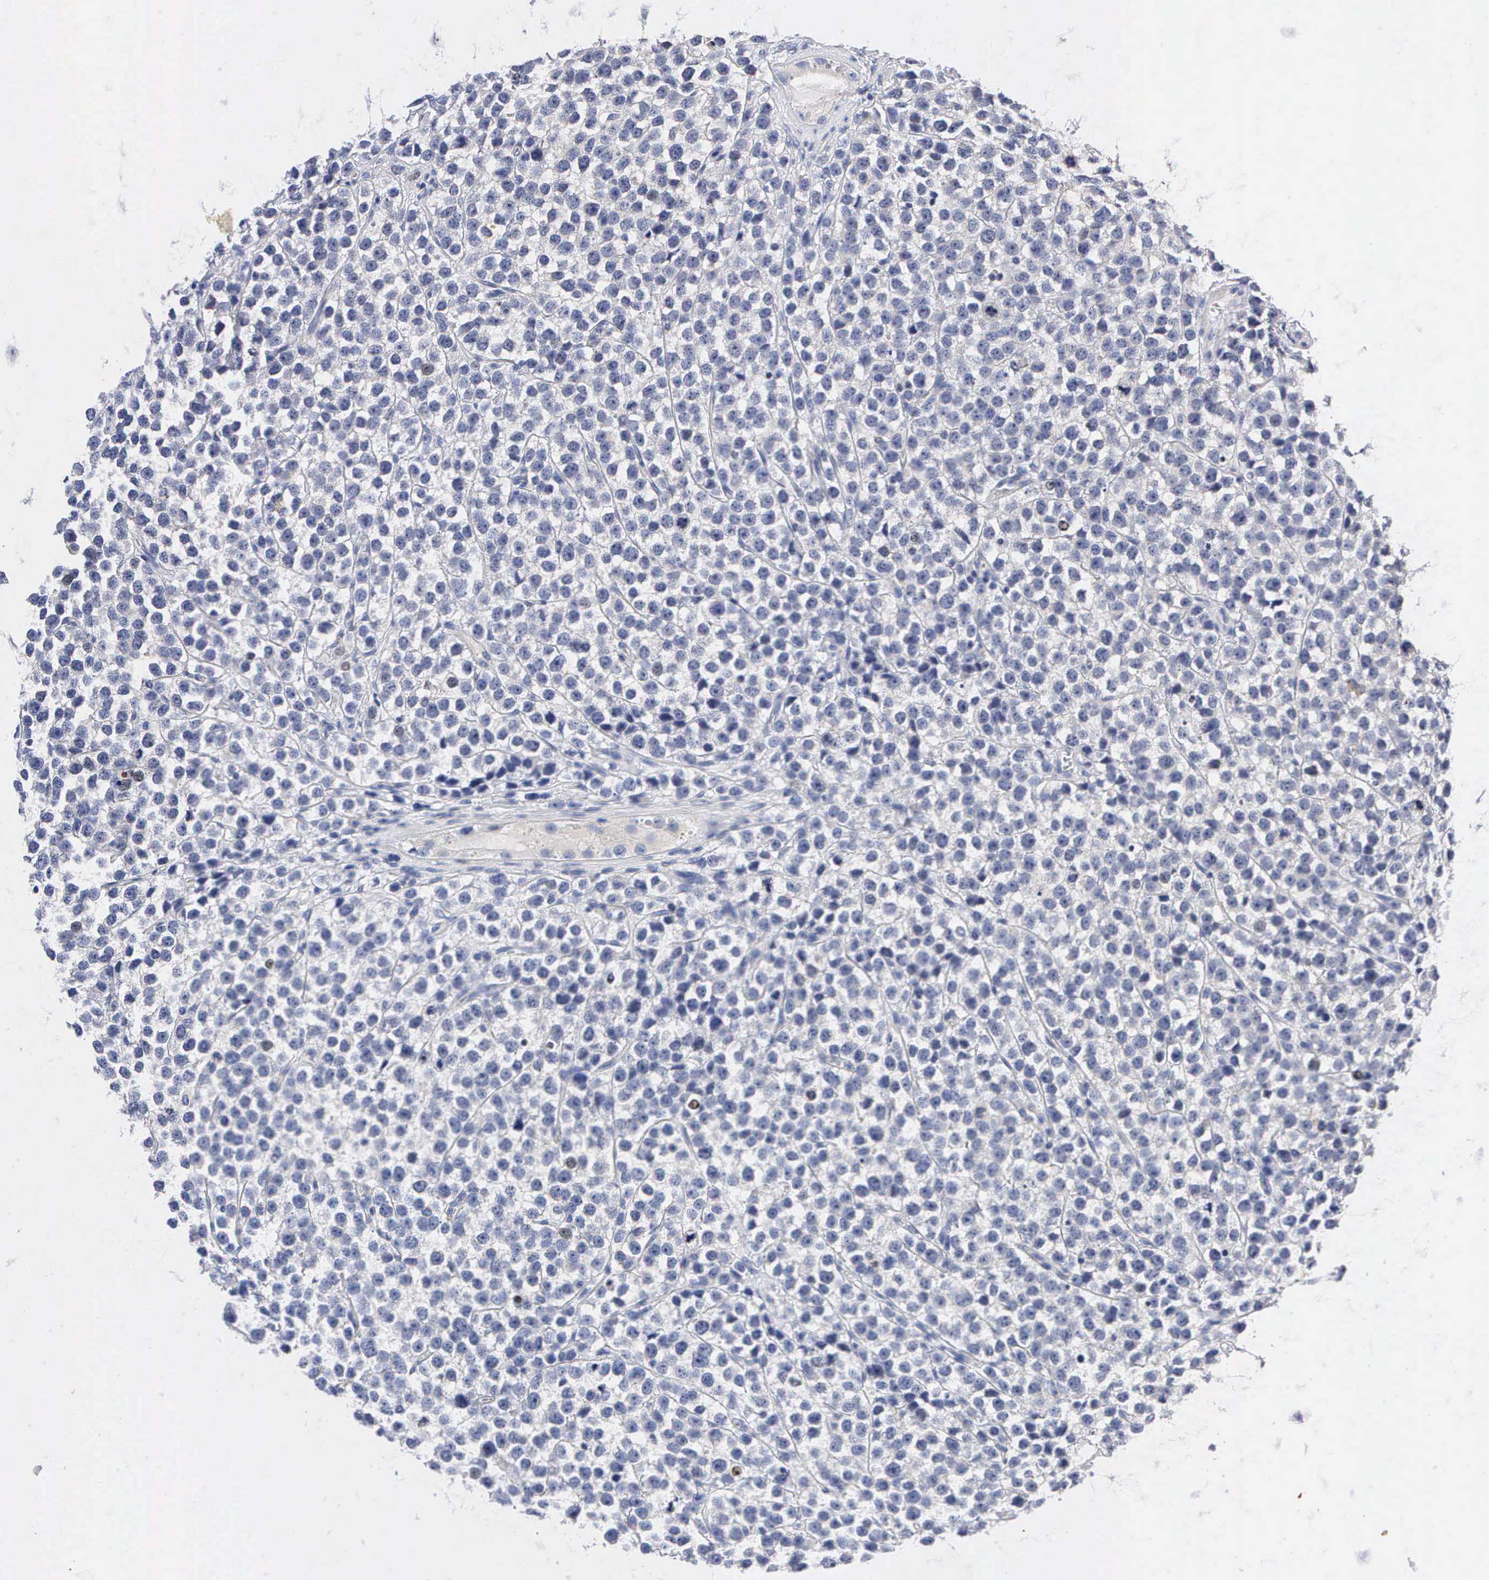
{"staining": {"intensity": "negative", "quantity": "none", "location": "none"}, "tissue": "testis cancer", "cell_type": "Tumor cells", "image_type": "cancer", "snomed": [{"axis": "morphology", "description": "Seminoma, NOS"}, {"axis": "topography", "description": "Testis"}], "caption": "Protein analysis of testis cancer (seminoma) shows no significant expression in tumor cells. (DAB (3,3'-diaminobenzidine) immunohistochemistry (IHC), high magnification).", "gene": "PGR", "patient": {"sex": "male", "age": 25}}